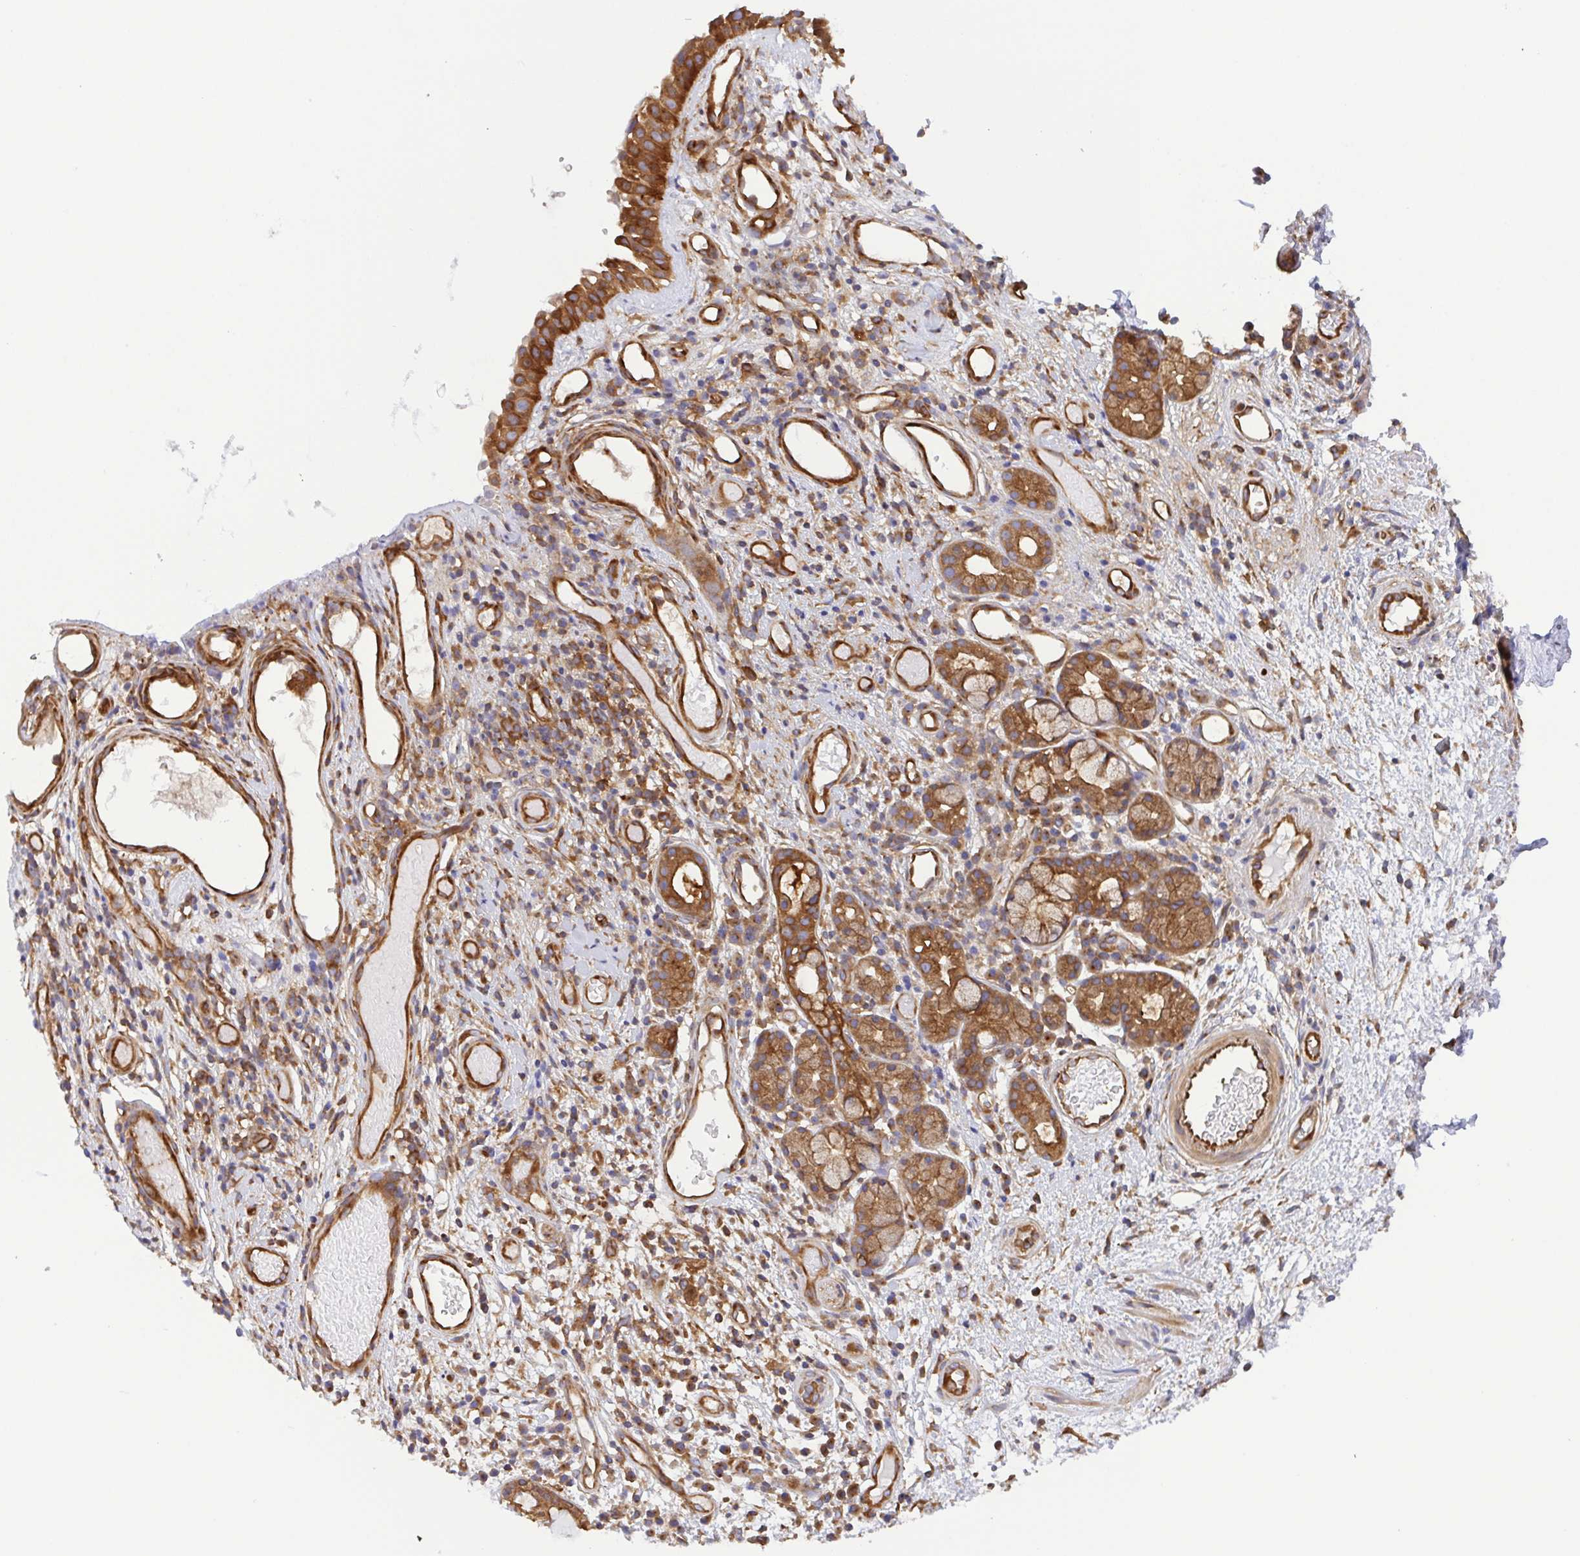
{"staining": {"intensity": "moderate", "quantity": ">75%", "location": "cytoplasmic/membranous"}, "tissue": "nasopharynx", "cell_type": "Respiratory epithelial cells", "image_type": "normal", "snomed": [{"axis": "morphology", "description": "Normal tissue, NOS"}, {"axis": "morphology", "description": "Inflammation, NOS"}, {"axis": "topography", "description": "Nasopharynx"}], "caption": "Immunohistochemical staining of benign human nasopharynx exhibits >75% levels of moderate cytoplasmic/membranous protein staining in approximately >75% of respiratory epithelial cells.", "gene": "KIF5B", "patient": {"sex": "male", "age": 54}}